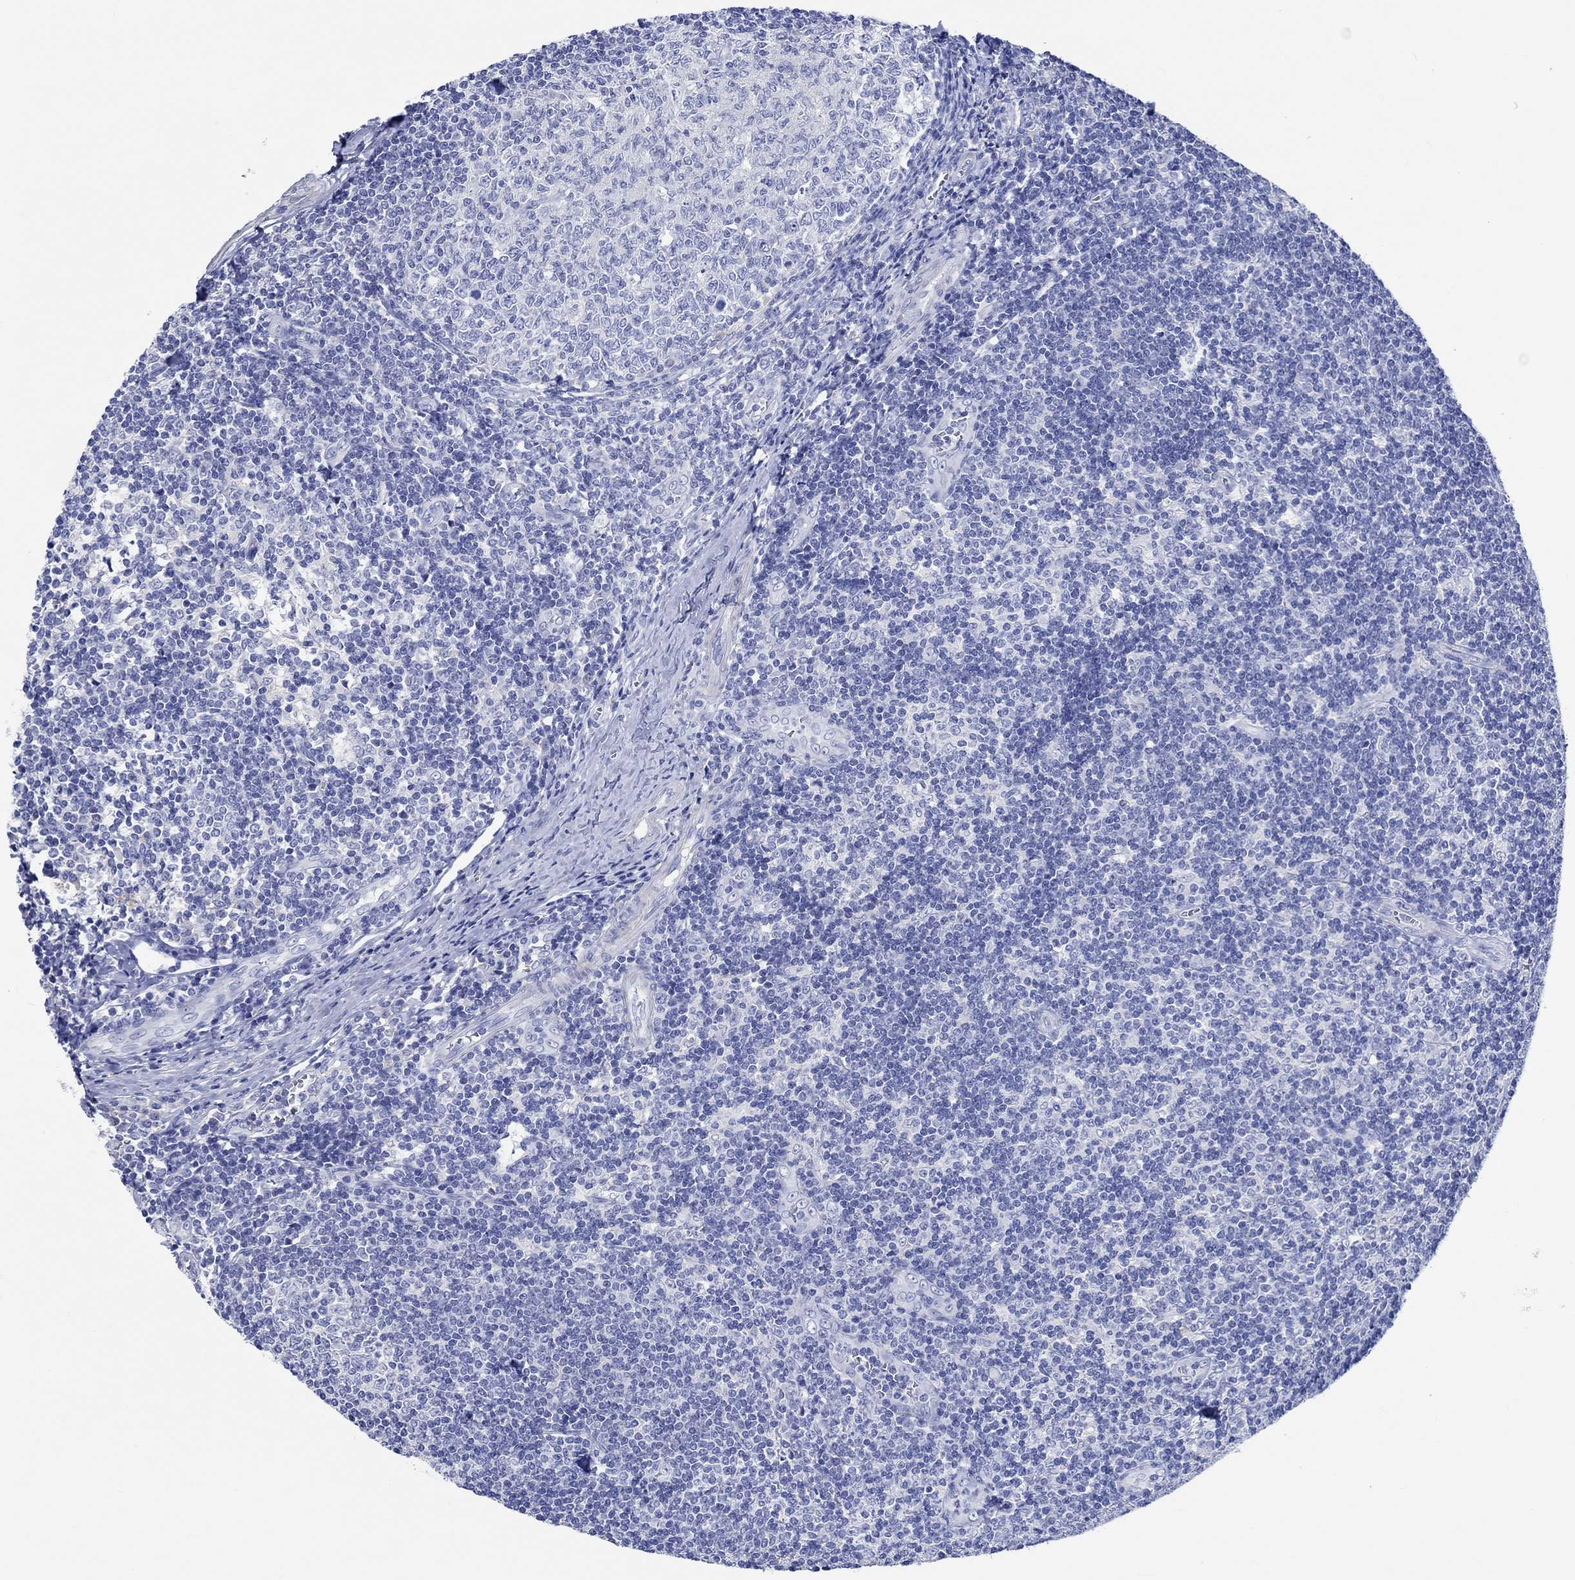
{"staining": {"intensity": "negative", "quantity": "none", "location": "none"}, "tissue": "tonsil", "cell_type": "Germinal center cells", "image_type": "normal", "snomed": [{"axis": "morphology", "description": "Normal tissue, NOS"}, {"axis": "topography", "description": "Tonsil"}], "caption": "Protein analysis of benign tonsil exhibits no significant positivity in germinal center cells. (Brightfield microscopy of DAB immunohistochemistry (IHC) at high magnification).", "gene": "SHISA4", "patient": {"sex": "male", "age": 33}}